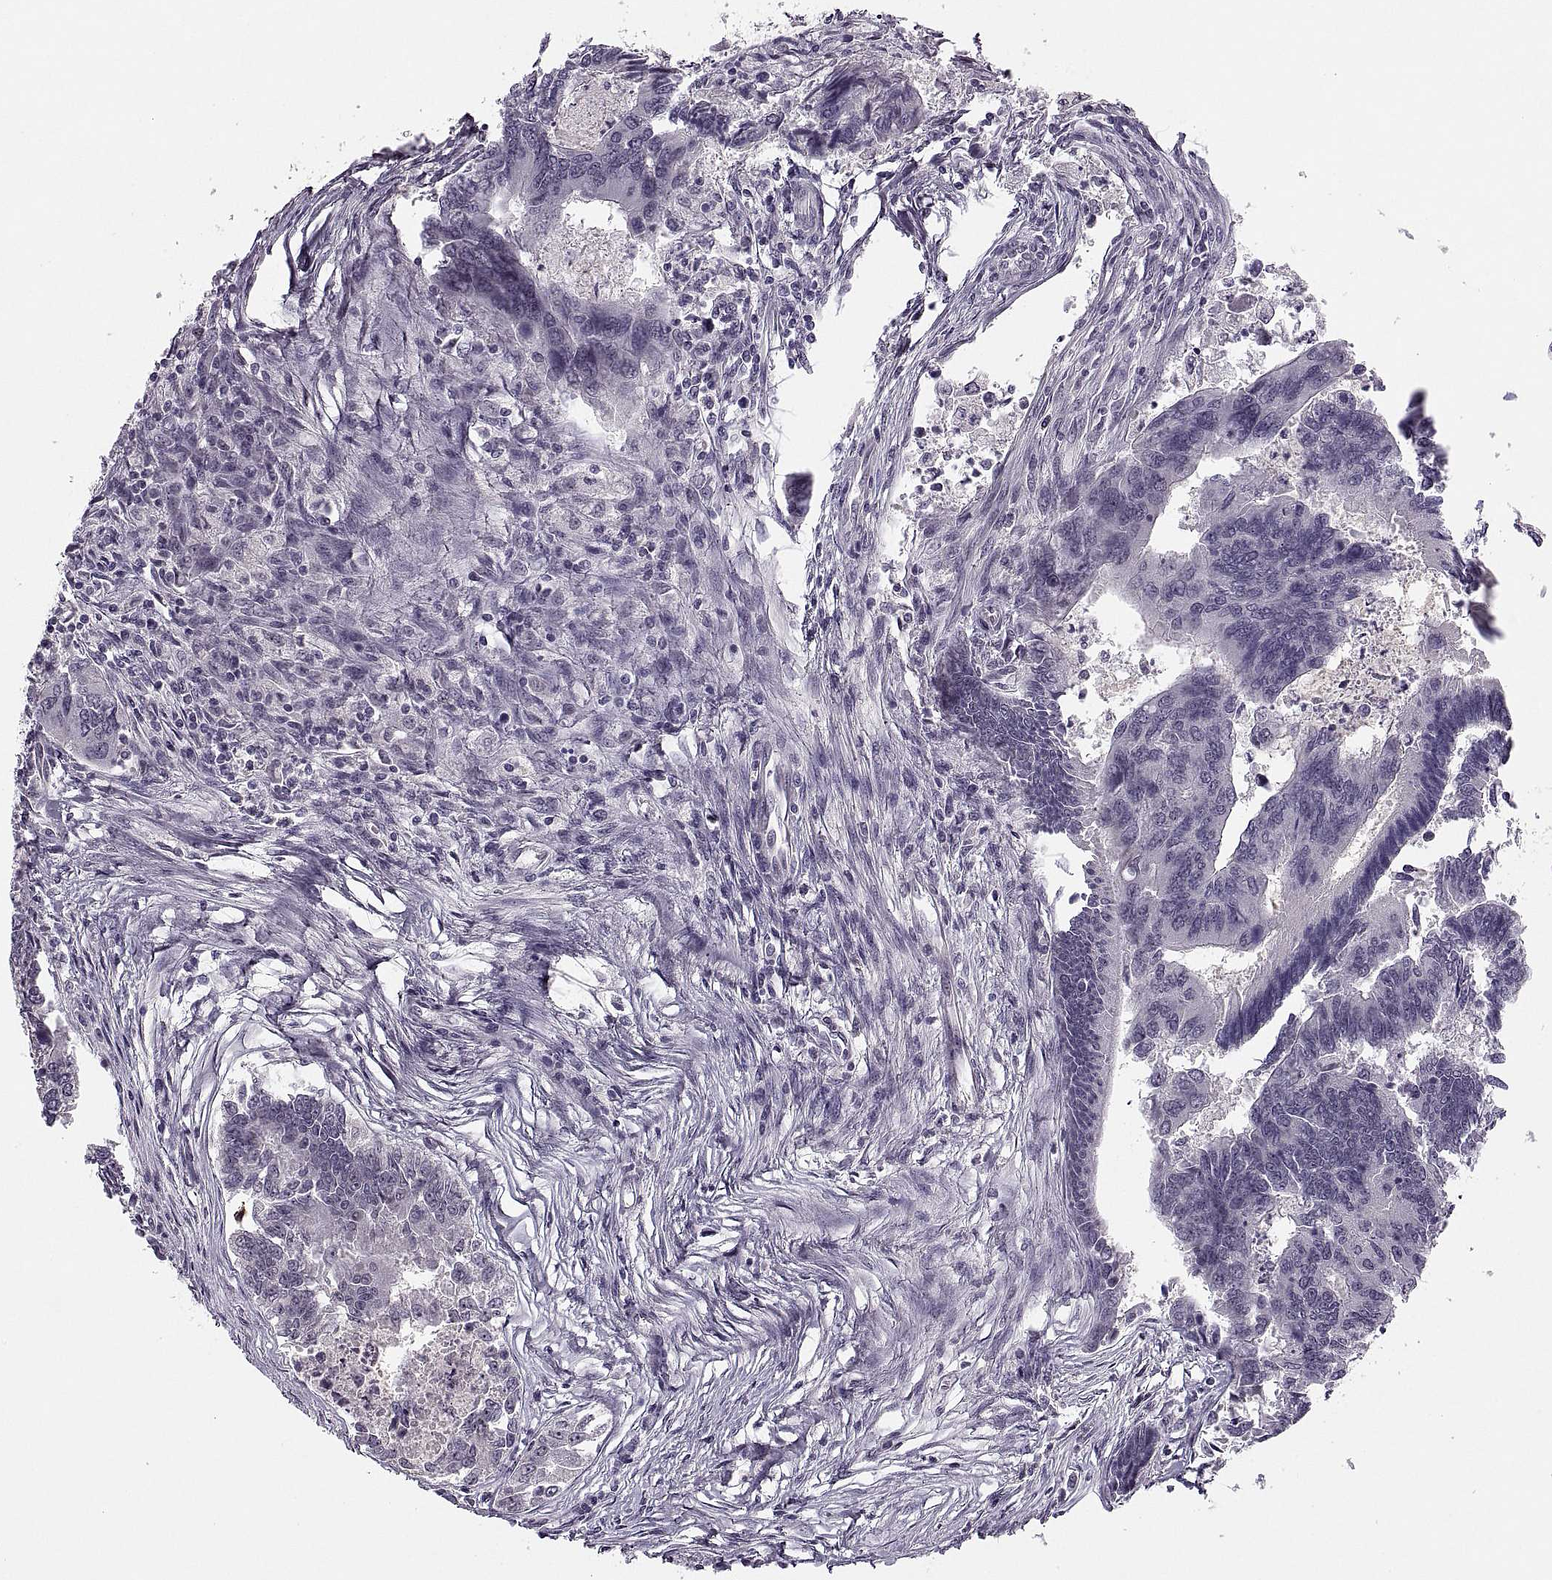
{"staining": {"intensity": "negative", "quantity": "none", "location": "none"}, "tissue": "colorectal cancer", "cell_type": "Tumor cells", "image_type": "cancer", "snomed": [{"axis": "morphology", "description": "Adenocarcinoma, NOS"}, {"axis": "topography", "description": "Colon"}], "caption": "Immunohistochemistry image of neoplastic tissue: colorectal adenocarcinoma stained with DAB (3,3'-diaminobenzidine) reveals no significant protein expression in tumor cells.", "gene": "PAGE5", "patient": {"sex": "female", "age": 67}}